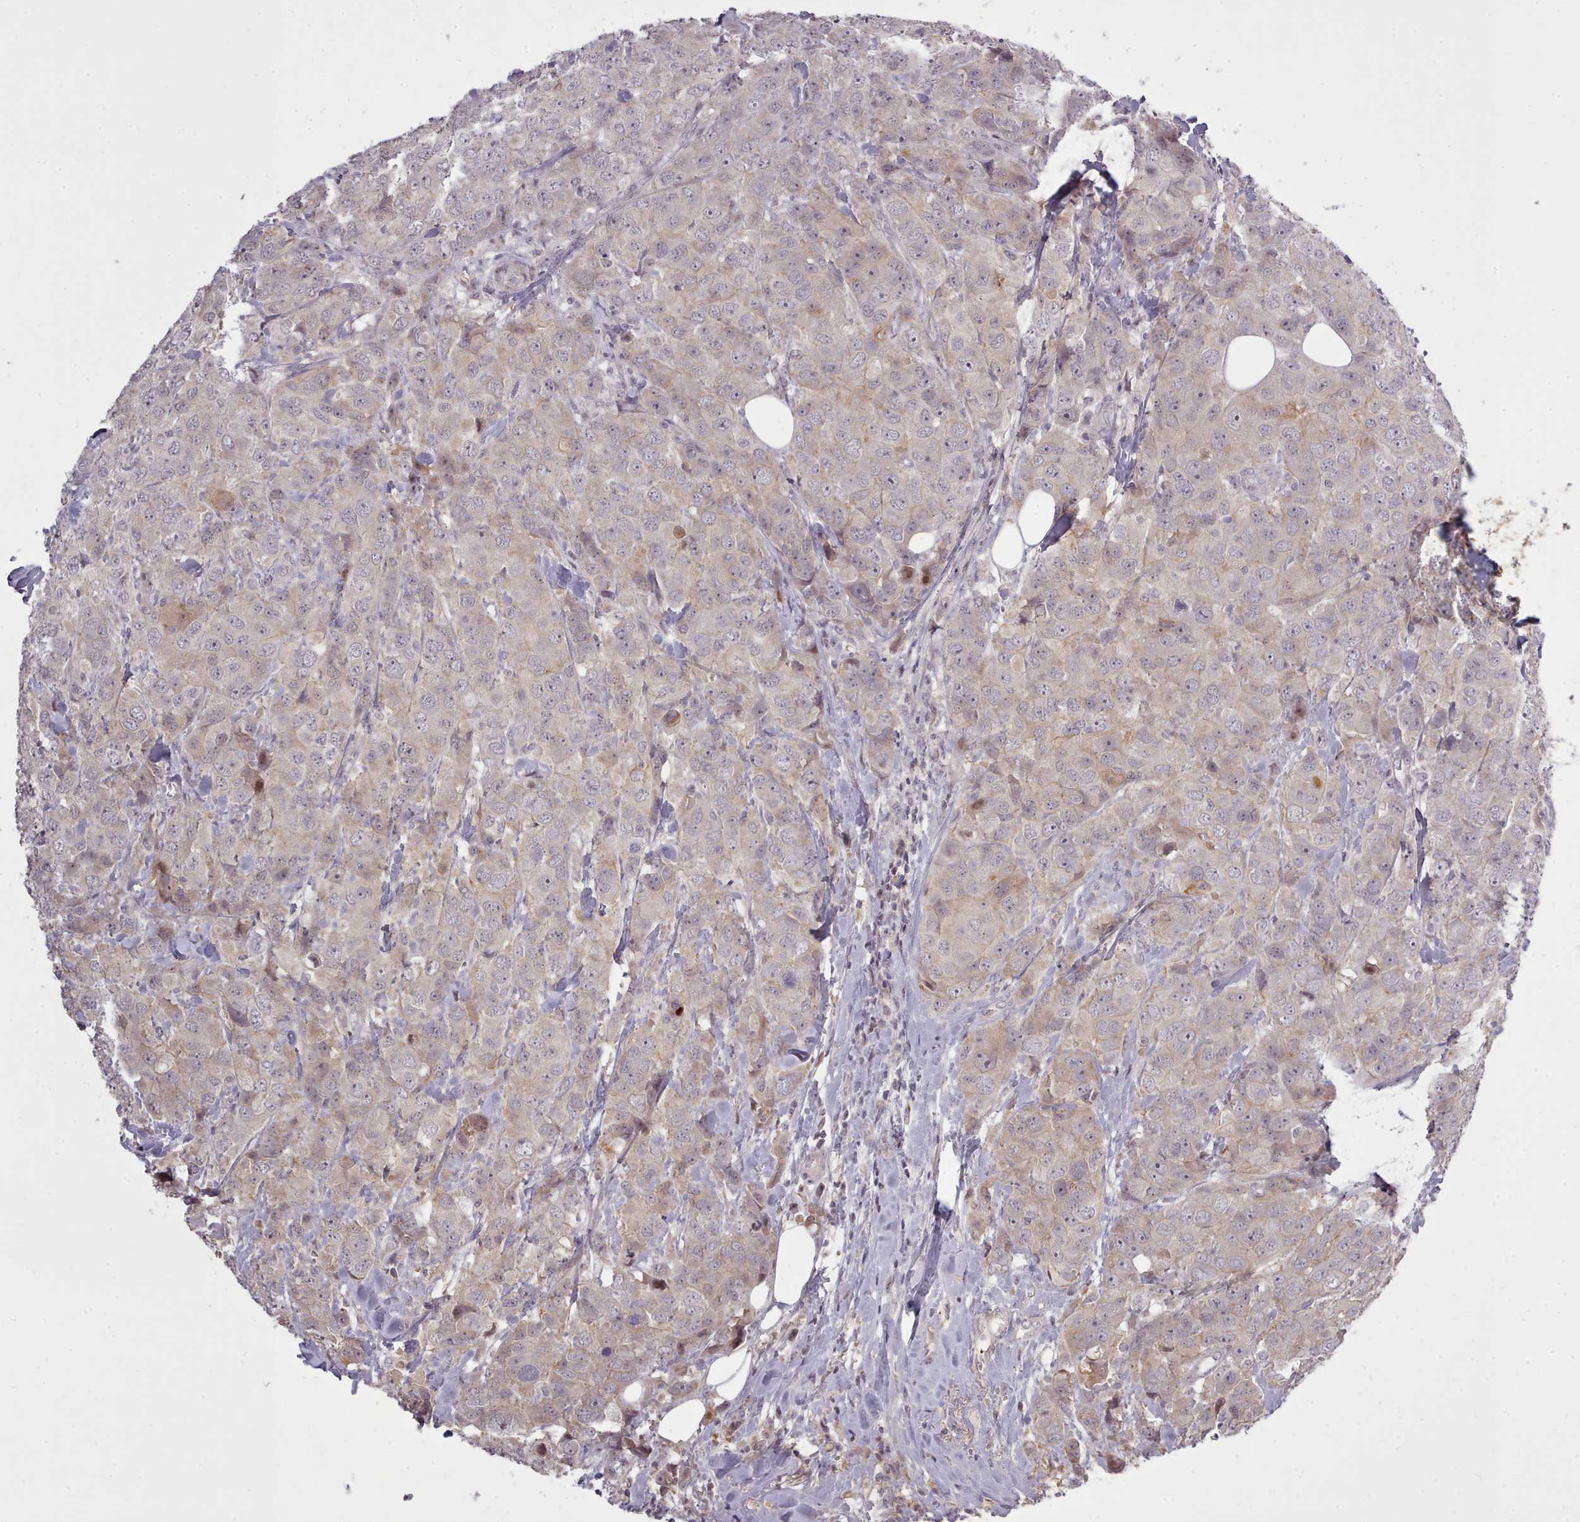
{"staining": {"intensity": "weak", "quantity": "<25%", "location": "cytoplasmic/membranous"}, "tissue": "breast cancer", "cell_type": "Tumor cells", "image_type": "cancer", "snomed": [{"axis": "morphology", "description": "Duct carcinoma"}, {"axis": "topography", "description": "Breast"}], "caption": "Tumor cells are negative for brown protein staining in breast intraductal carcinoma.", "gene": "LEFTY2", "patient": {"sex": "female", "age": 43}}